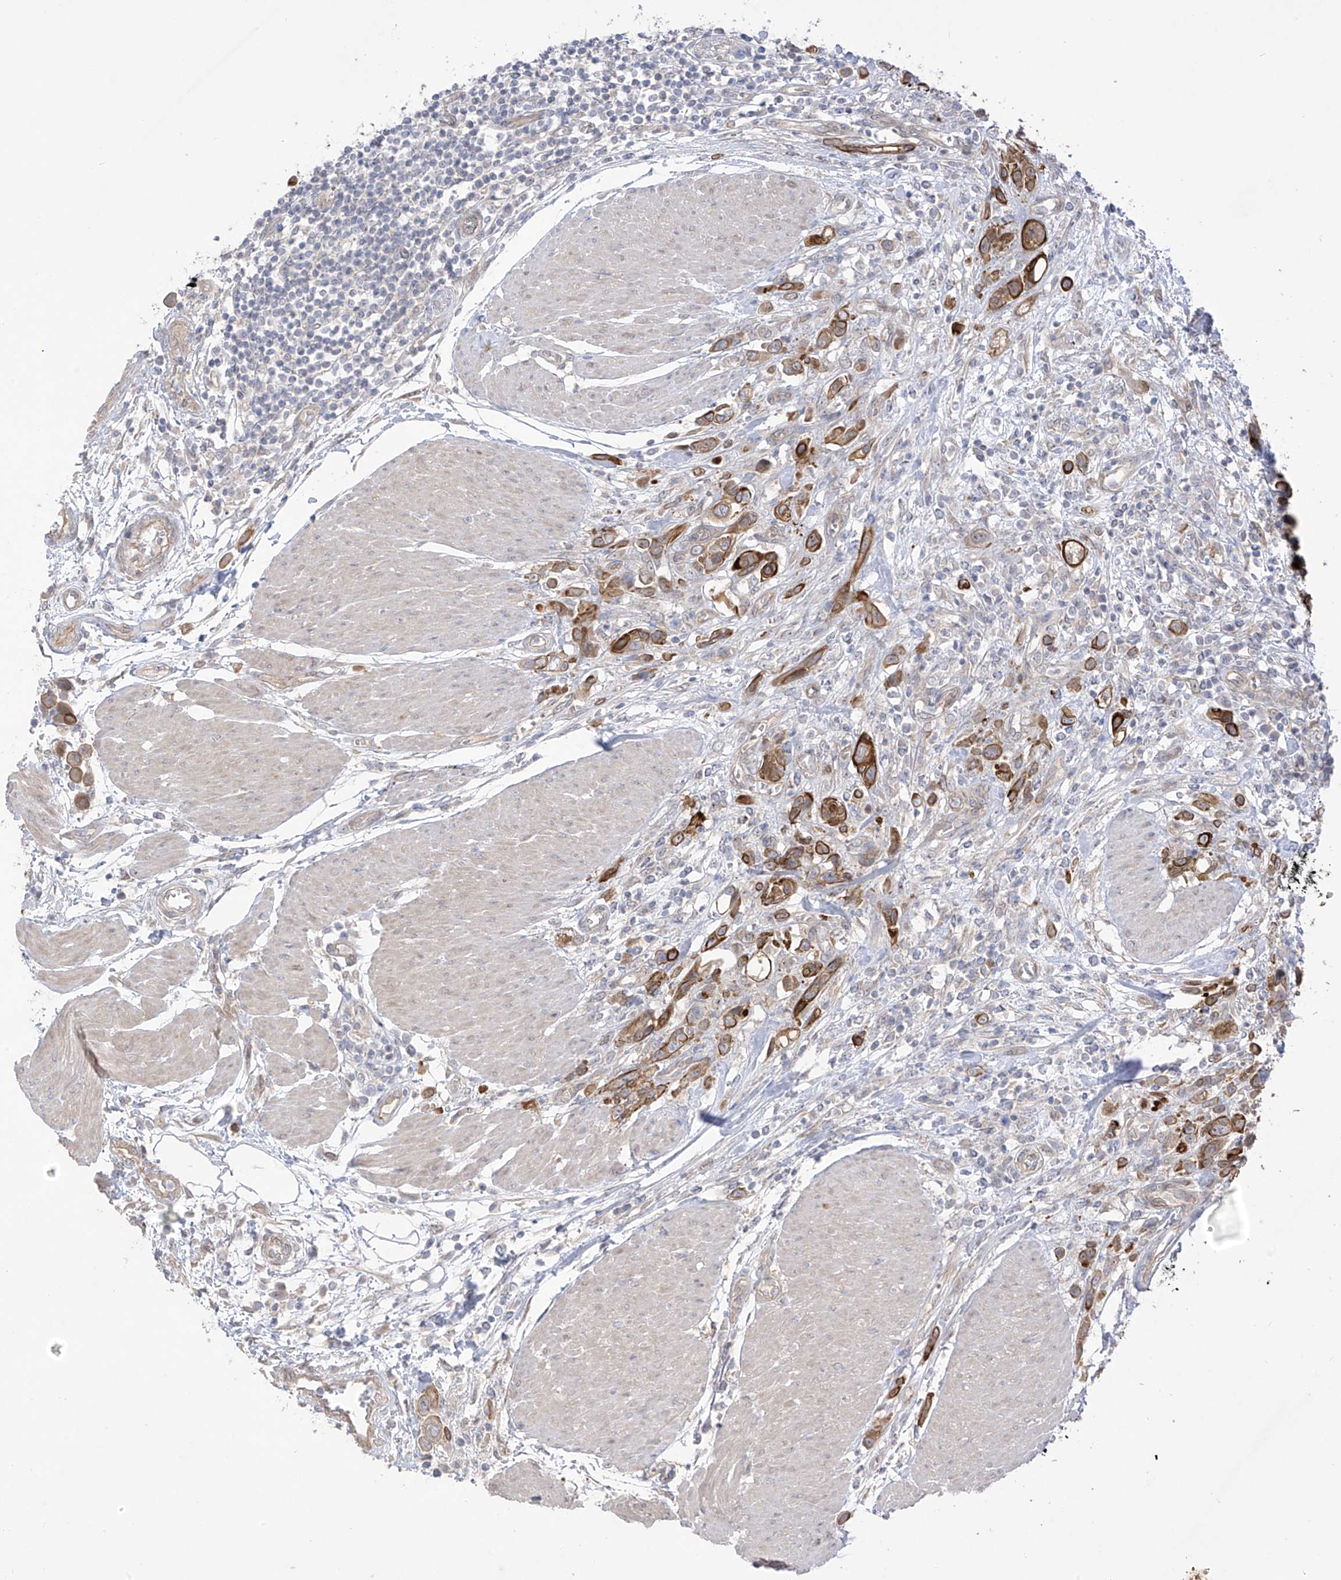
{"staining": {"intensity": "strong", "quantity": "25%-75%", "location": "cytoplasmic/membranous"}, "tissue": "urothelial cancer", "cell_type": "Tumor cells", "image_type": "cancer", "snomed": [{"axis": "morphology", "description": "Urothelial carcinoma, High grade"}, {"axis": "topography", "description": "Urinary bladder"}], "caption": "IHC (DAB) staining of human urothelial carcinoma (high-grade) displays strong cytoplasmic/membranous protein staining in approximately 25%-75% of tumor cells.", "gene": "EIPR1", "patient": {"sex": "male", "age": 50}}